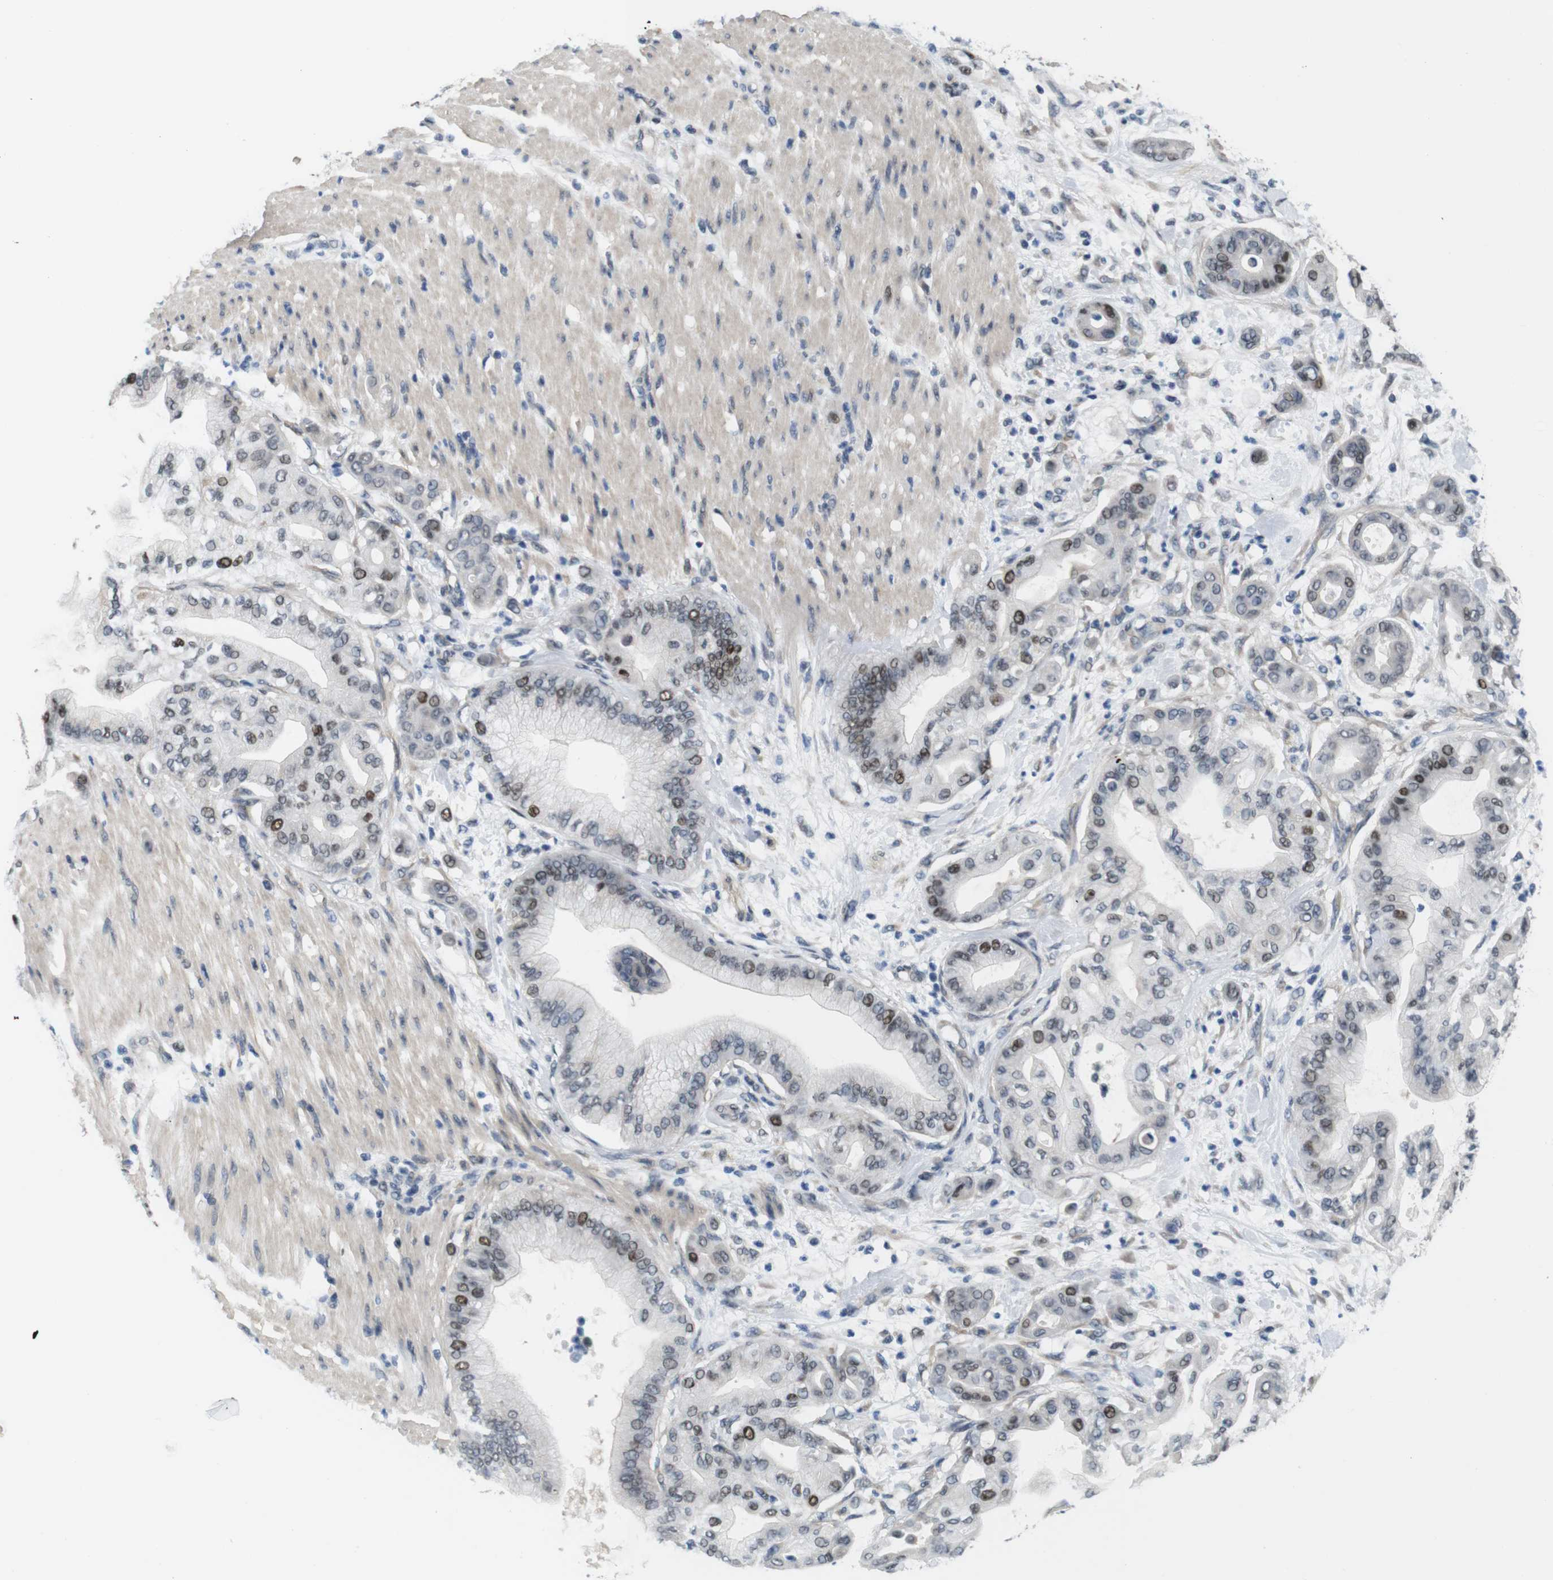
{"staining": {"intensity": "weak", "quantity": "25%-75%", "location": "nuclear"}, "tissue": "pancreatic cancer", "cell_type": "Tumor cells", "image_type": "cancer", "snomed": [{"axis": "morphology", "description": "Adenocarcinoma, NOS"}, {"axis": "morphology", "description": "Adenocarcinoma, metastatic, NOS"}, {"axis": "topography", "description": "Lymph node"}, {"axis": "topography", "description": "Pancreas"}, {"axis": "topography", "description": "Duodenum"}], "caption": "The immunohistochemical stain labels weak nuclear positivity in tumor cells of metastatic adenocarcinoma (pancreatic) tissue. The protein is shown in brown color, while the nuclei are stained blue.", "gene": "SMCO2", "patient": {"sex": "female", "age": 64}}